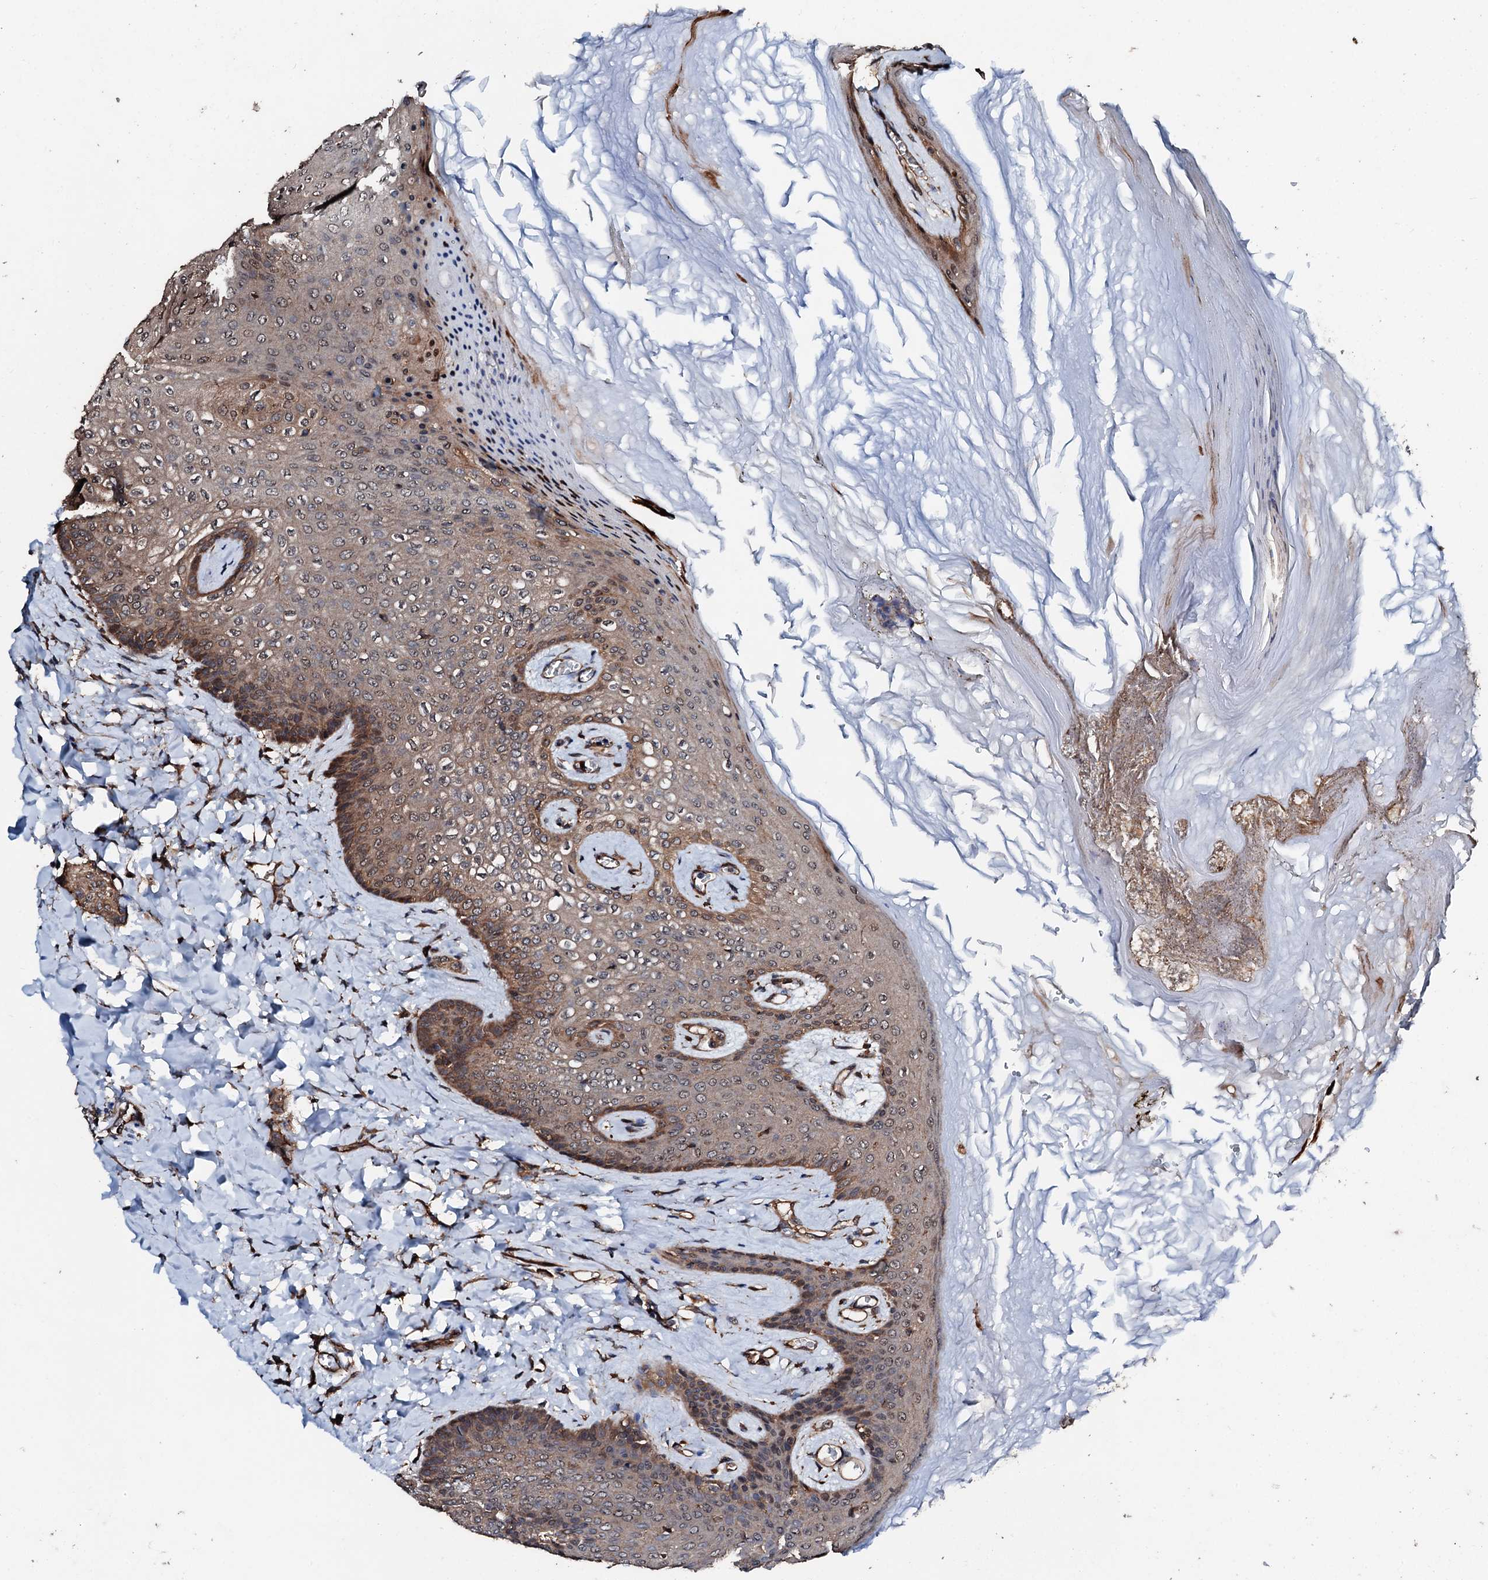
{"staining": {"intensity": "moderate", "quantity": ">75%", "location": "cytoplasmic/membranous"}, "tissue": "breast cancer", "cell_type": "Tumor cells", "image_type": "cancer", "snomed": [{"axis": "morphology", "description": "Duct carcinoma"}, {"axis": "topography", "description": "Breast"}], "caption": "Human breast invasive ductal carcinoma stained with a protein marker displays moderate staining in tumor cells.", "gene": "FGD4", "patient": {"sex": "female", "age": 40}}